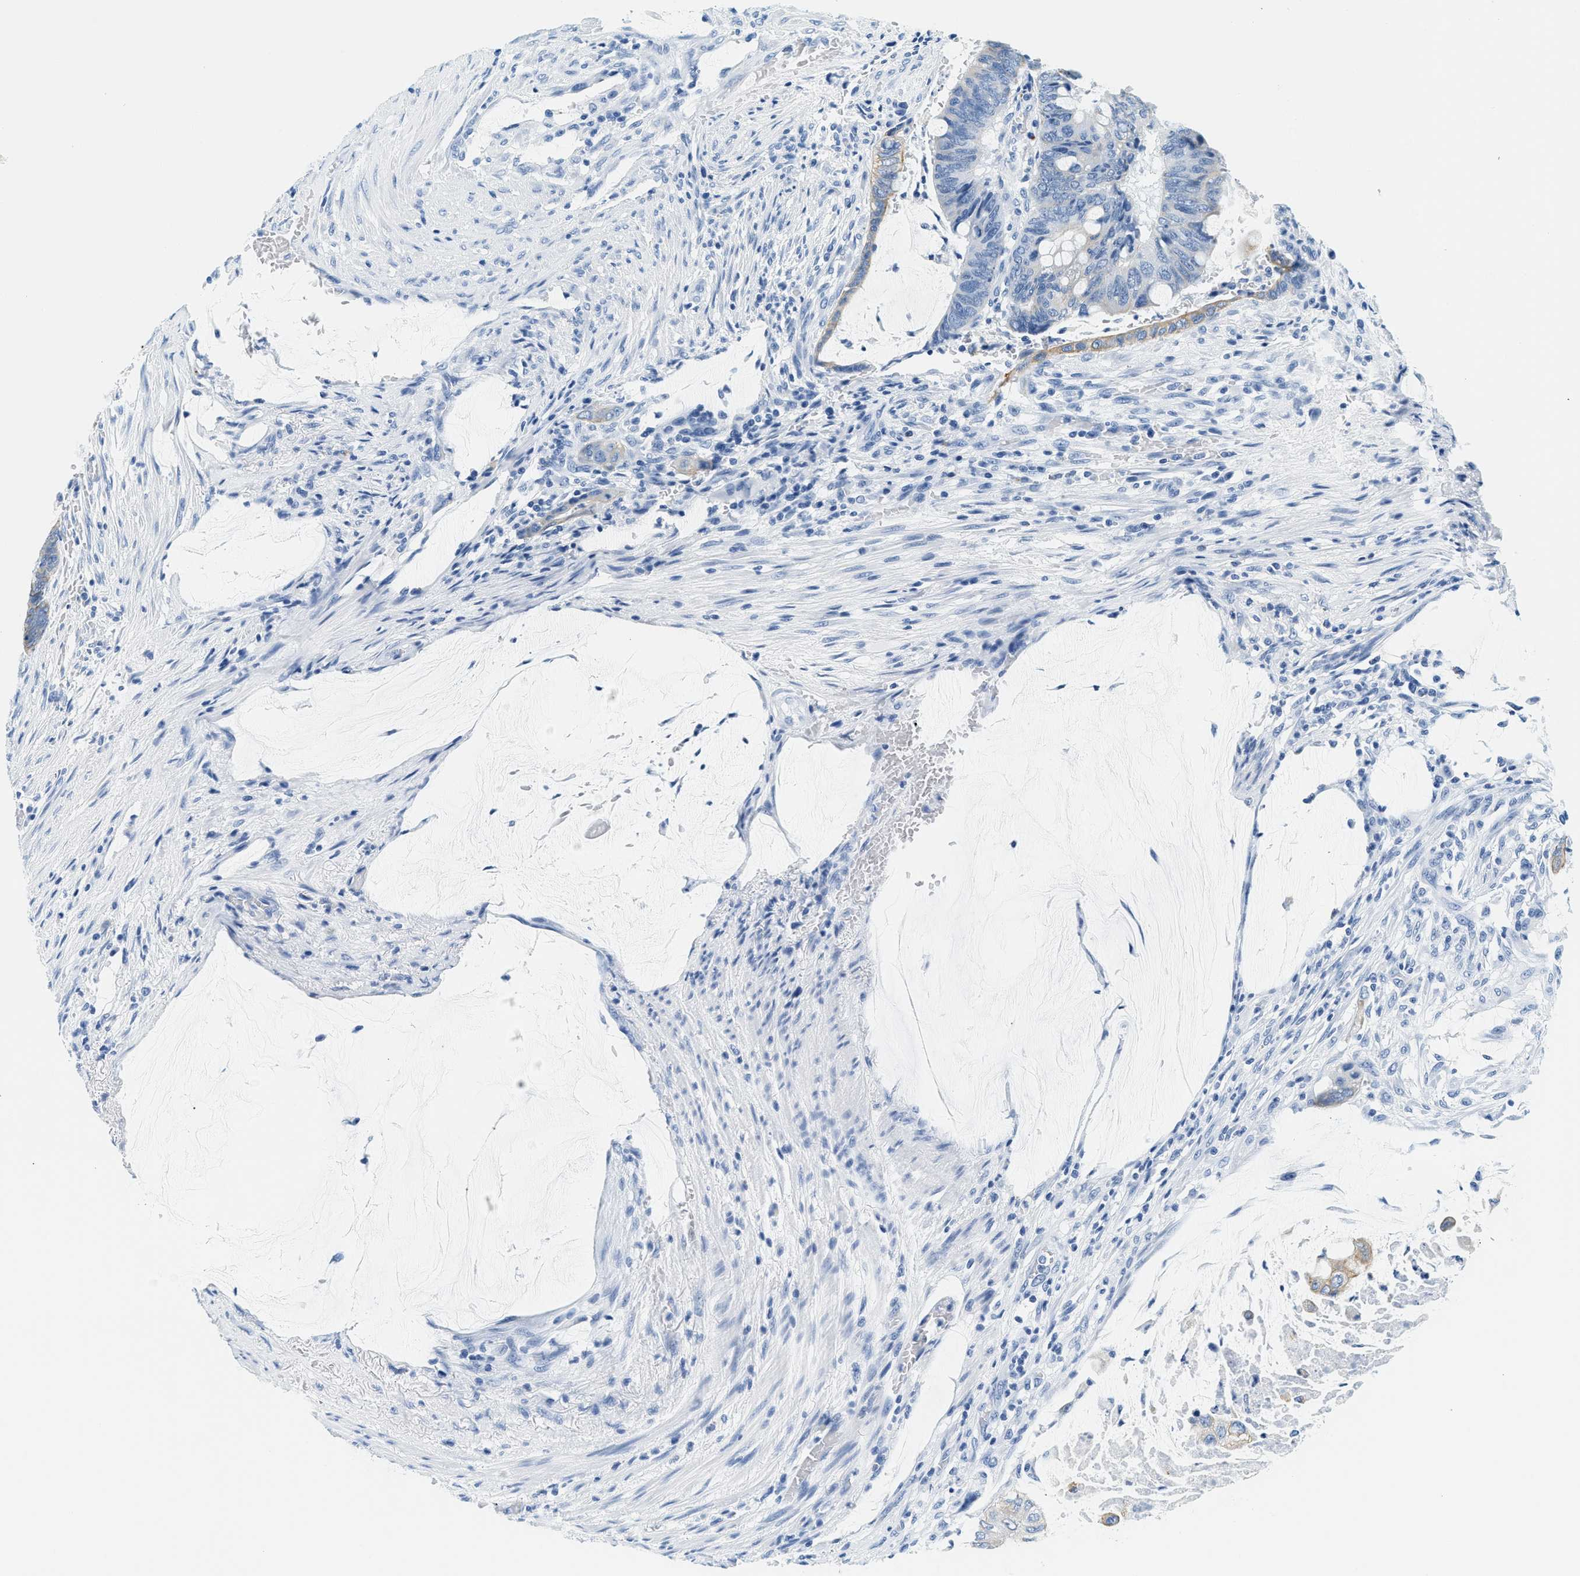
{"staining": {"intensity": "moderate", "quantity": "<25%", "location": "cytoplasmic/membranous"}, "tissue": "colorectal cancer", "cell_type": "Tumor cells", "image_type": "cancer", "snomed": [{"axis": "morphology", "description": "Normal tissue, NOS"}, {"axis": "morphology", "description": "Adenocarcinoma, NOS"}, {"axis": "topography", "description": "Rectum"}], "caption": "Tumor cells display low levels of moderate cytoplasmic/membranous positivity in about <25% of cells in human colorectal cancer (adenocarcinoma).", "gene": "STXBP2", "patient": {"sex": "male", "age": 92}}